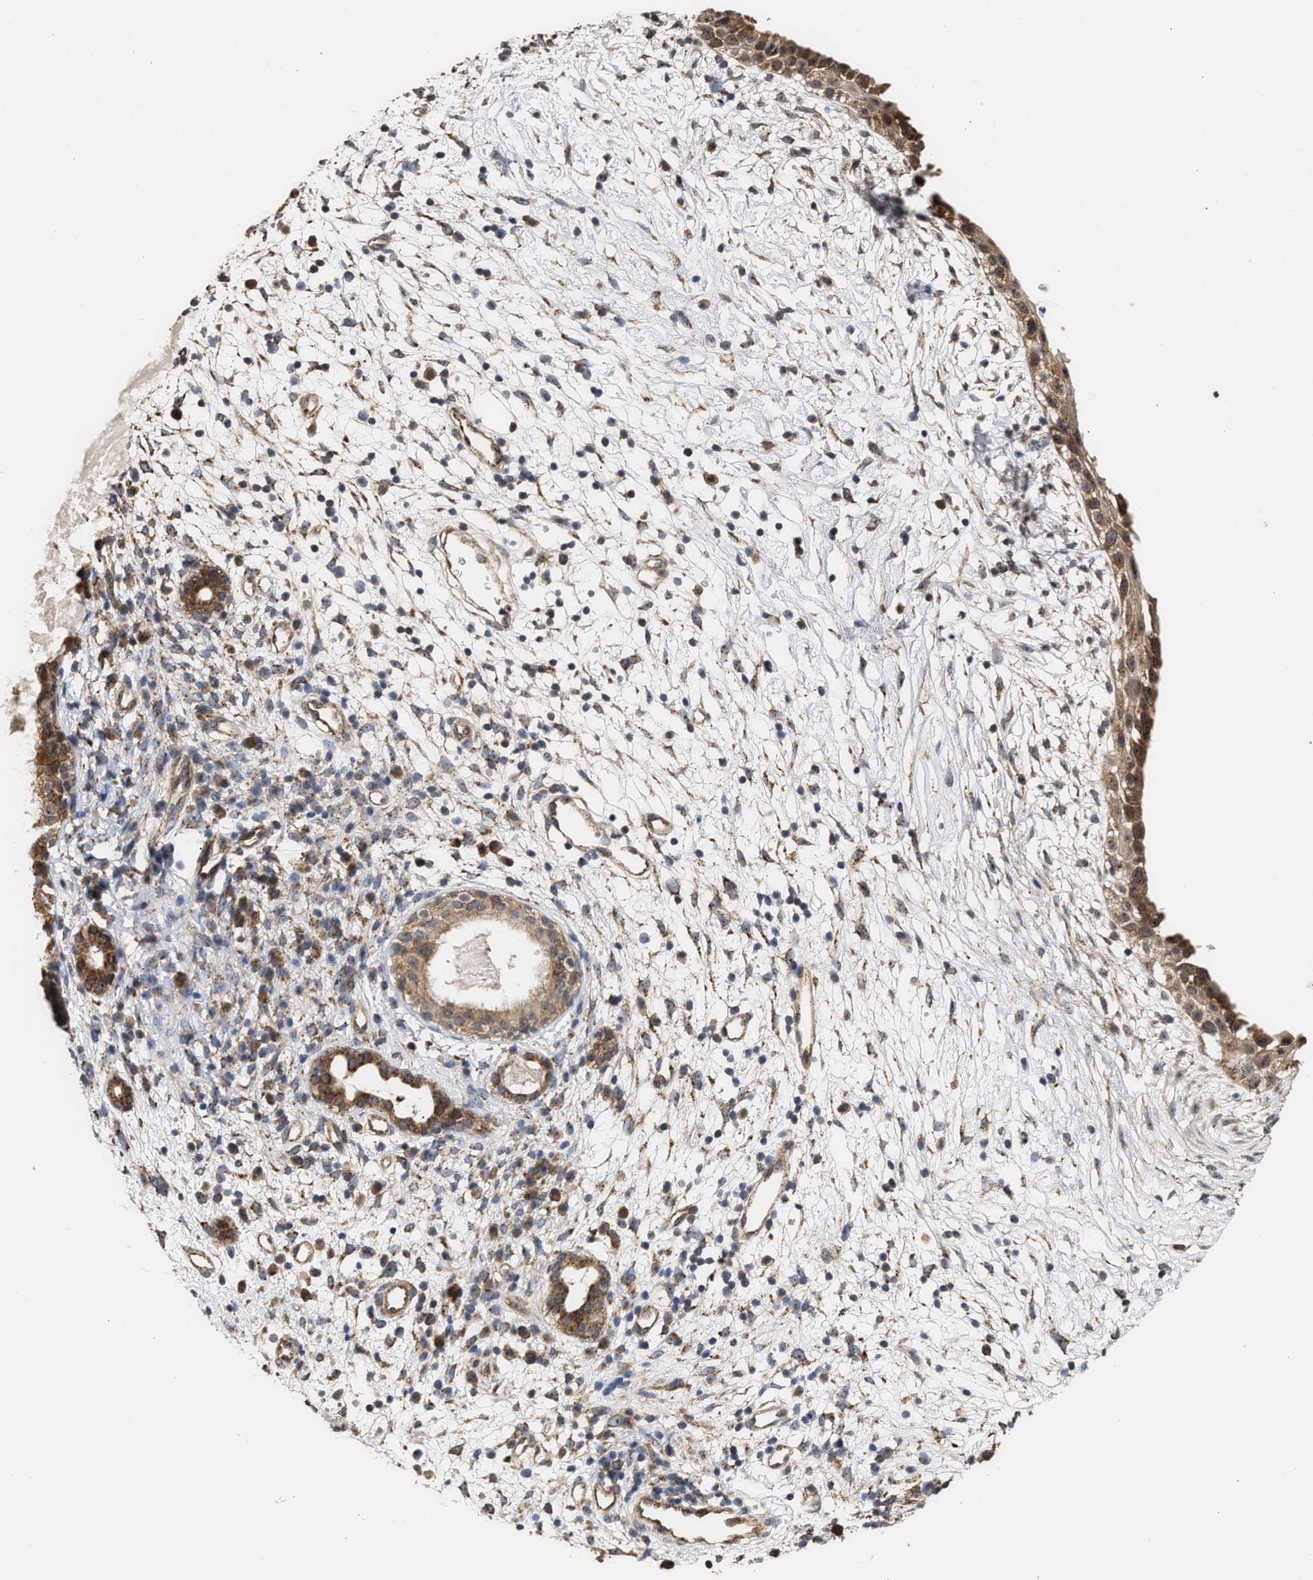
{"staining": {"intensity": "moderate", "quantity": ">75%", "location": "cytoplasmic/membranous,nuclear"}, "tissue": "nasopharynx", "cell_type": "Respiratory epithelial cells", "image_type": "normal", "snomed": [{"axis": "morphology", "description": "Normal tissue, NOS"}, {"axis": "topography", "description": "Nasopharynx"}], "caption": "Human nasopharynx stained for a protein (brown) exhibits moderate cytoplasmic/membranous,nuclear positive positivity in about >75% of respiratory epithelial cells.", "gene": "EXOSC2", "patient": {"sex": "male", "age": 22}}